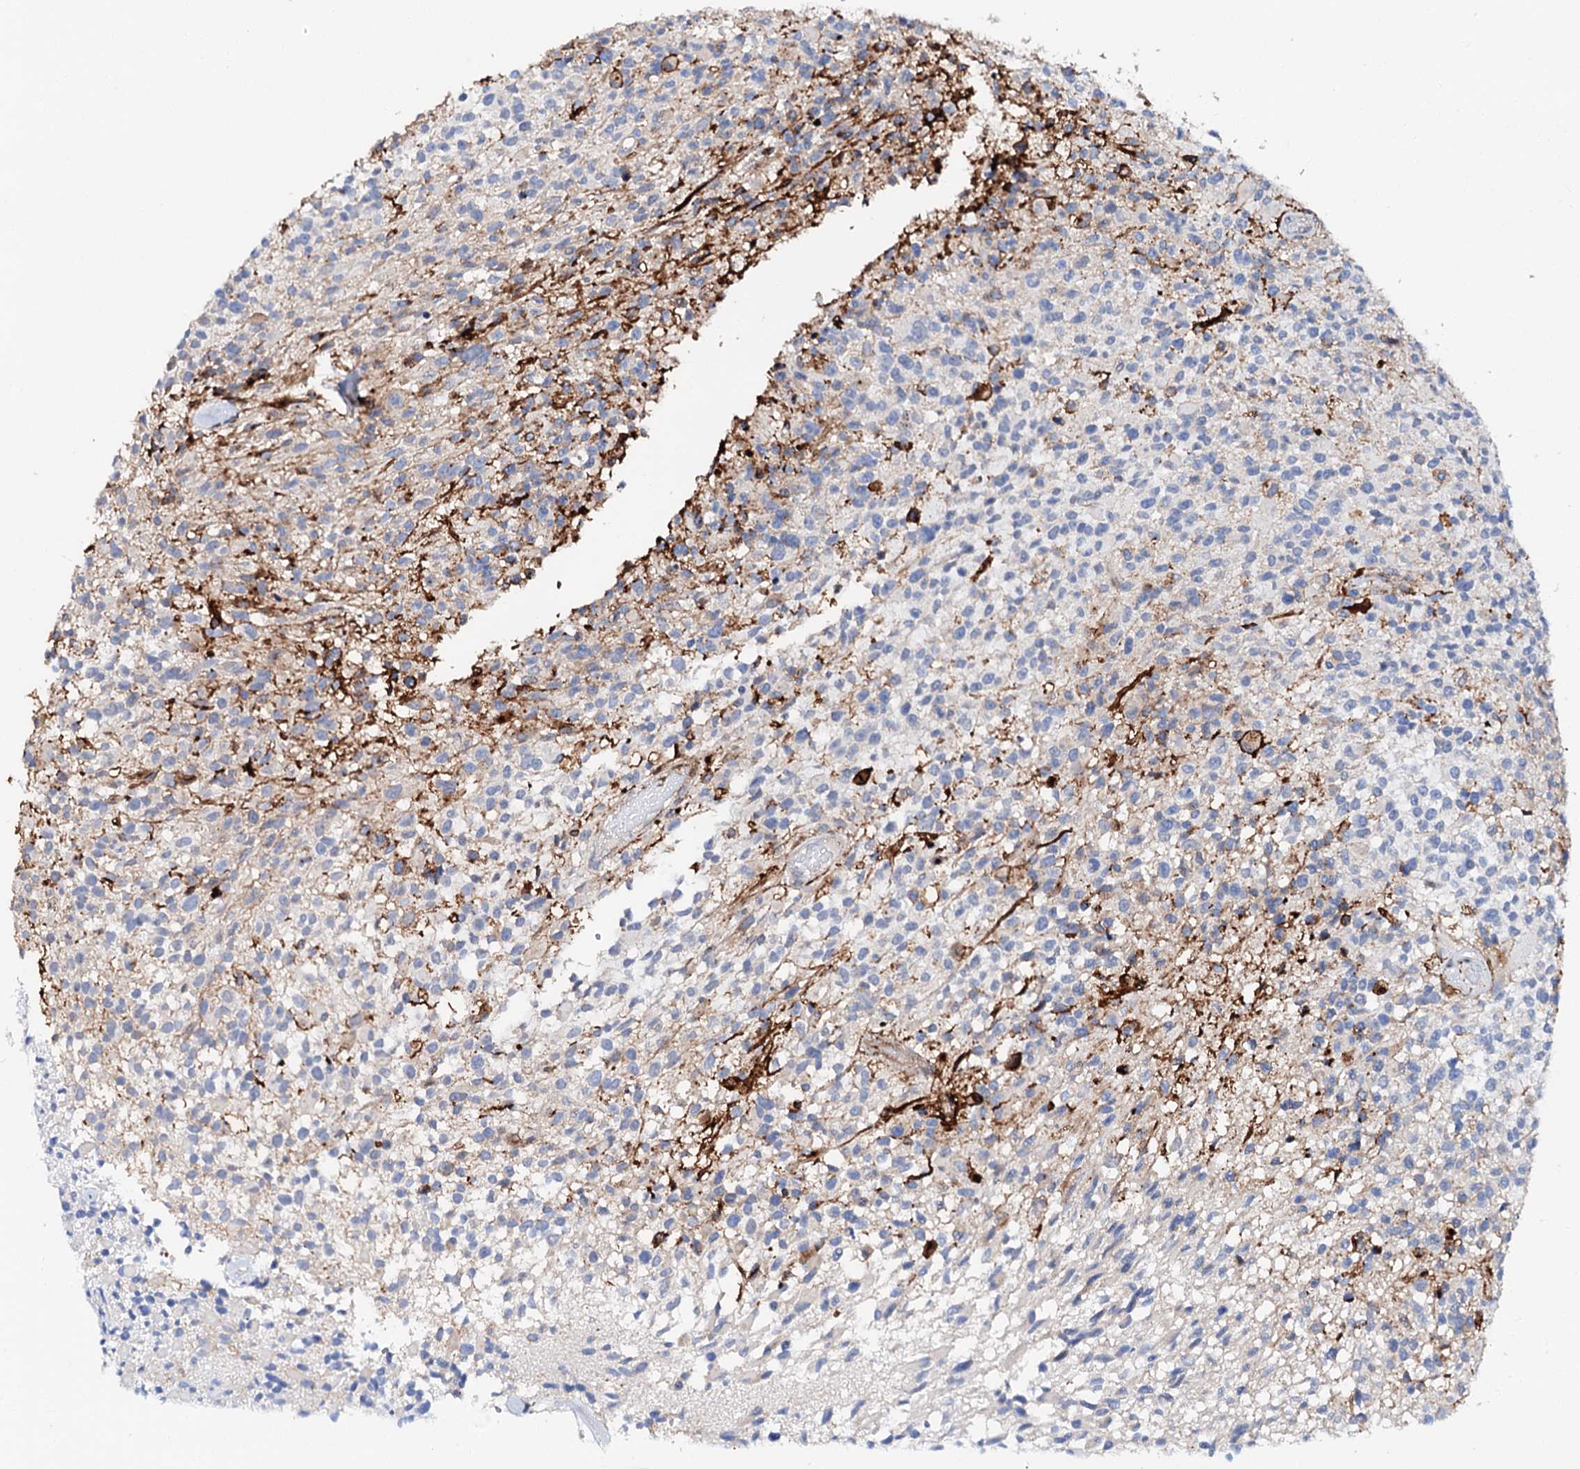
{"staining": {"intensity": "negative", "quantity": "none", "location": "none"}, "tissue": "glioma", "cell_type": "Tumor cells", "image_type": "cancer", "snomed": [{"axis": "morphology", "description": "Glioma, malignant, High grade"}, {"axis": "morphology", "description": "Glioblastoma, NOS"}, {"axis": "topography", "description": "Brain"}], "caption": "The micrograph demonstrates no staining of tumor cells in glioma. (Brightfield microscopy of DAB (3,3'-diaminobenzidine) immunohistochemistry (IHC) at high magnification).", "gene": "MED13L", "patient": {"sex": "male", "age": 60}}